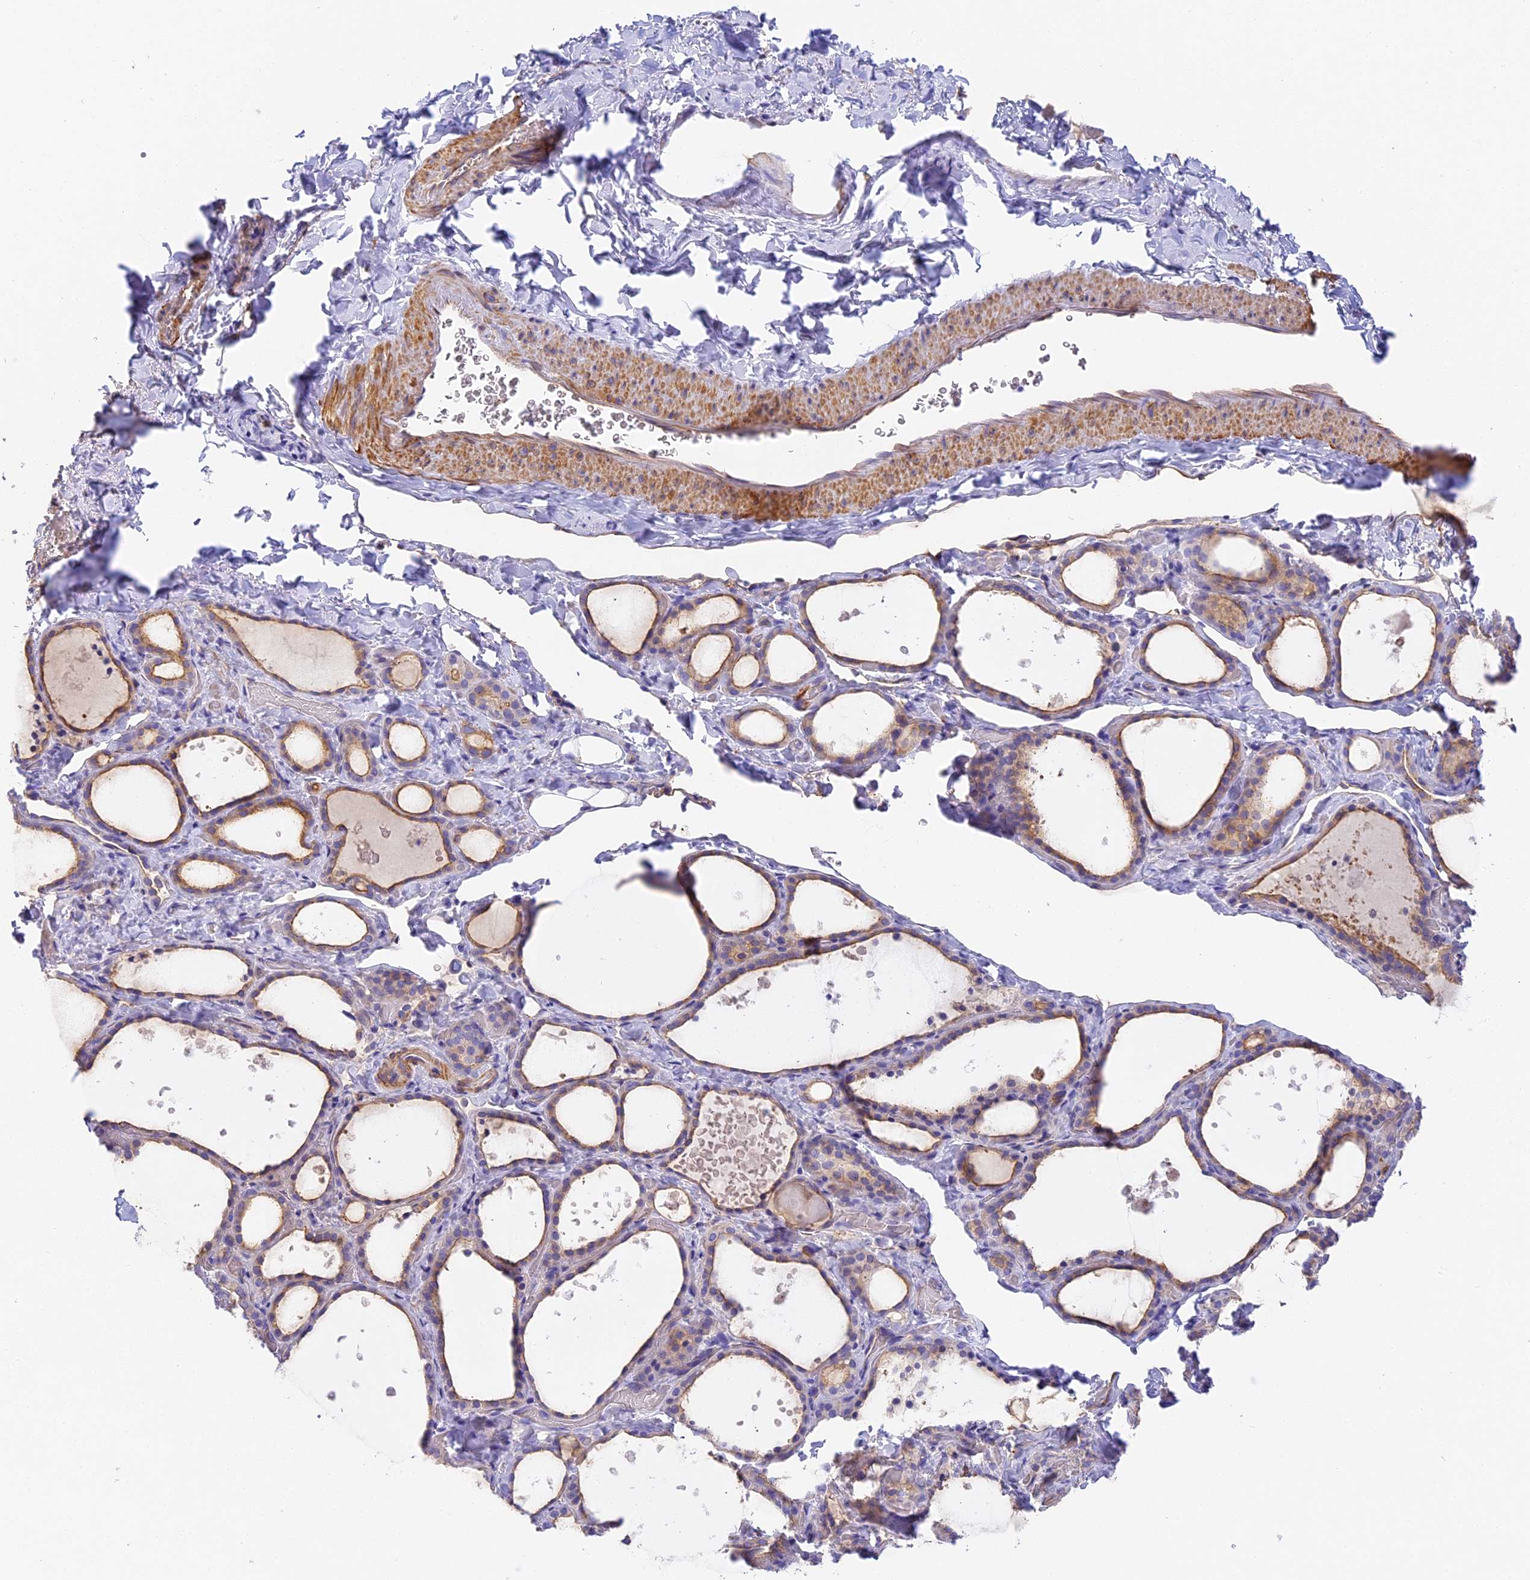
{"staining": {"intensity": "moderate", "quantity": "<25%", "location": "cytoplasmic/membranous"}, "tissue": "thyroid gland", "cell_type": "Glandular cells", "image_type": "normal", "snomed": [{"axis": "morphology", "description": "Normal tissue, NOS"}, {"axis": "topography", "description": "Thyroid gland"}], "caption": "This micrograph exhibits normal thyroid gland stained with immunohistochemistry to label a protein in brown. The cytoplasmic/membranous of glandular cells show moderate positivity for the protein. Nuclei are counter-stained blue.", "gene": "HOMER3", "patient": {"sex": "female", "age": 44}}